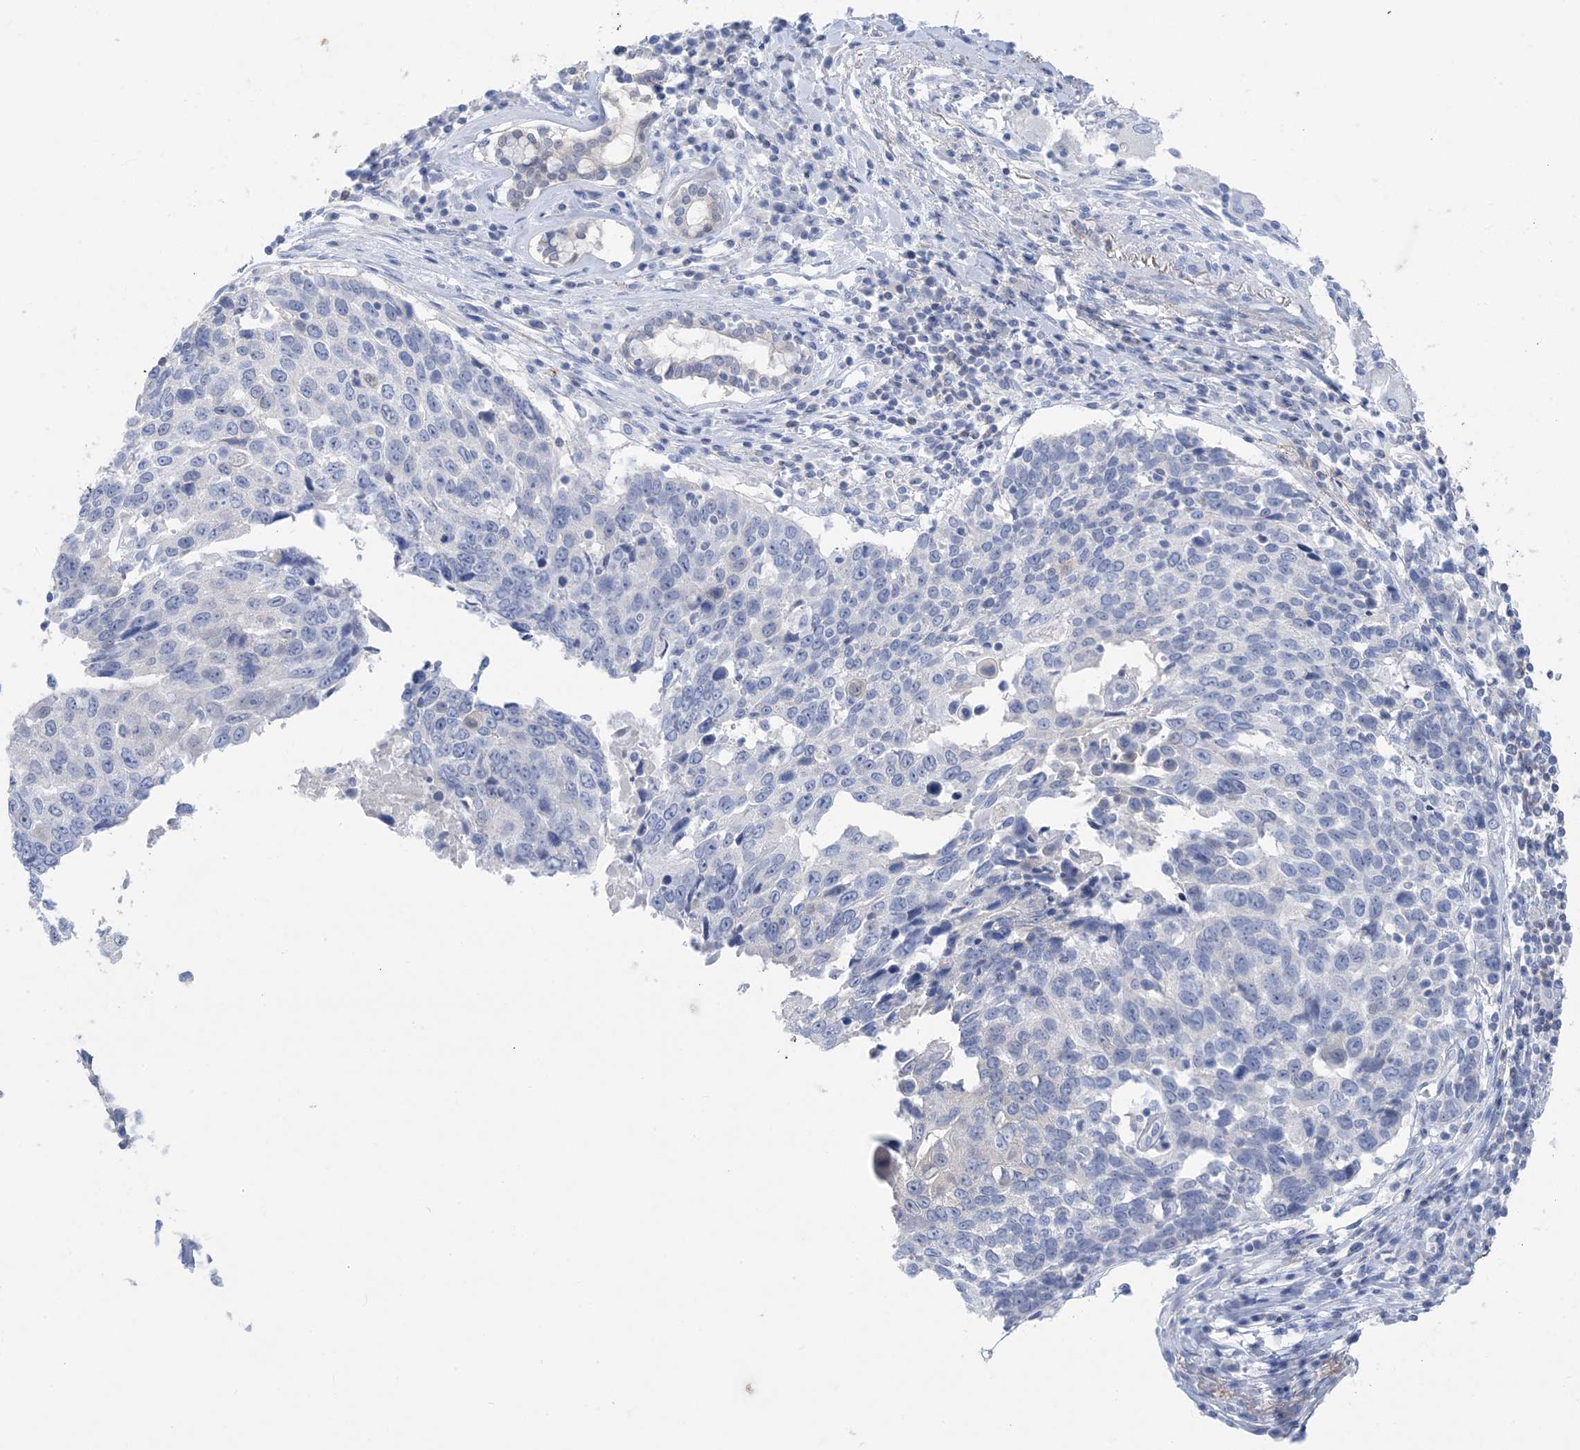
{"staining": {"intensity": "negative", "quantity": "none", "location": "none"}, "tissue": "lung cancer", "cell_type": "Tumor cells", "image_type": "cancer", "snomed": [{"axis": "morphology", "description": "Squamous cell carcinoma, NOS"}, {"axis": "topography", "description": "Lung"}], "caption": "Human lung cancer stained for a protein using IHC demonstrates no expression in tumor cells.", "gene": "SH3YL1", "patient": {"sex": "male", "age": 66}}